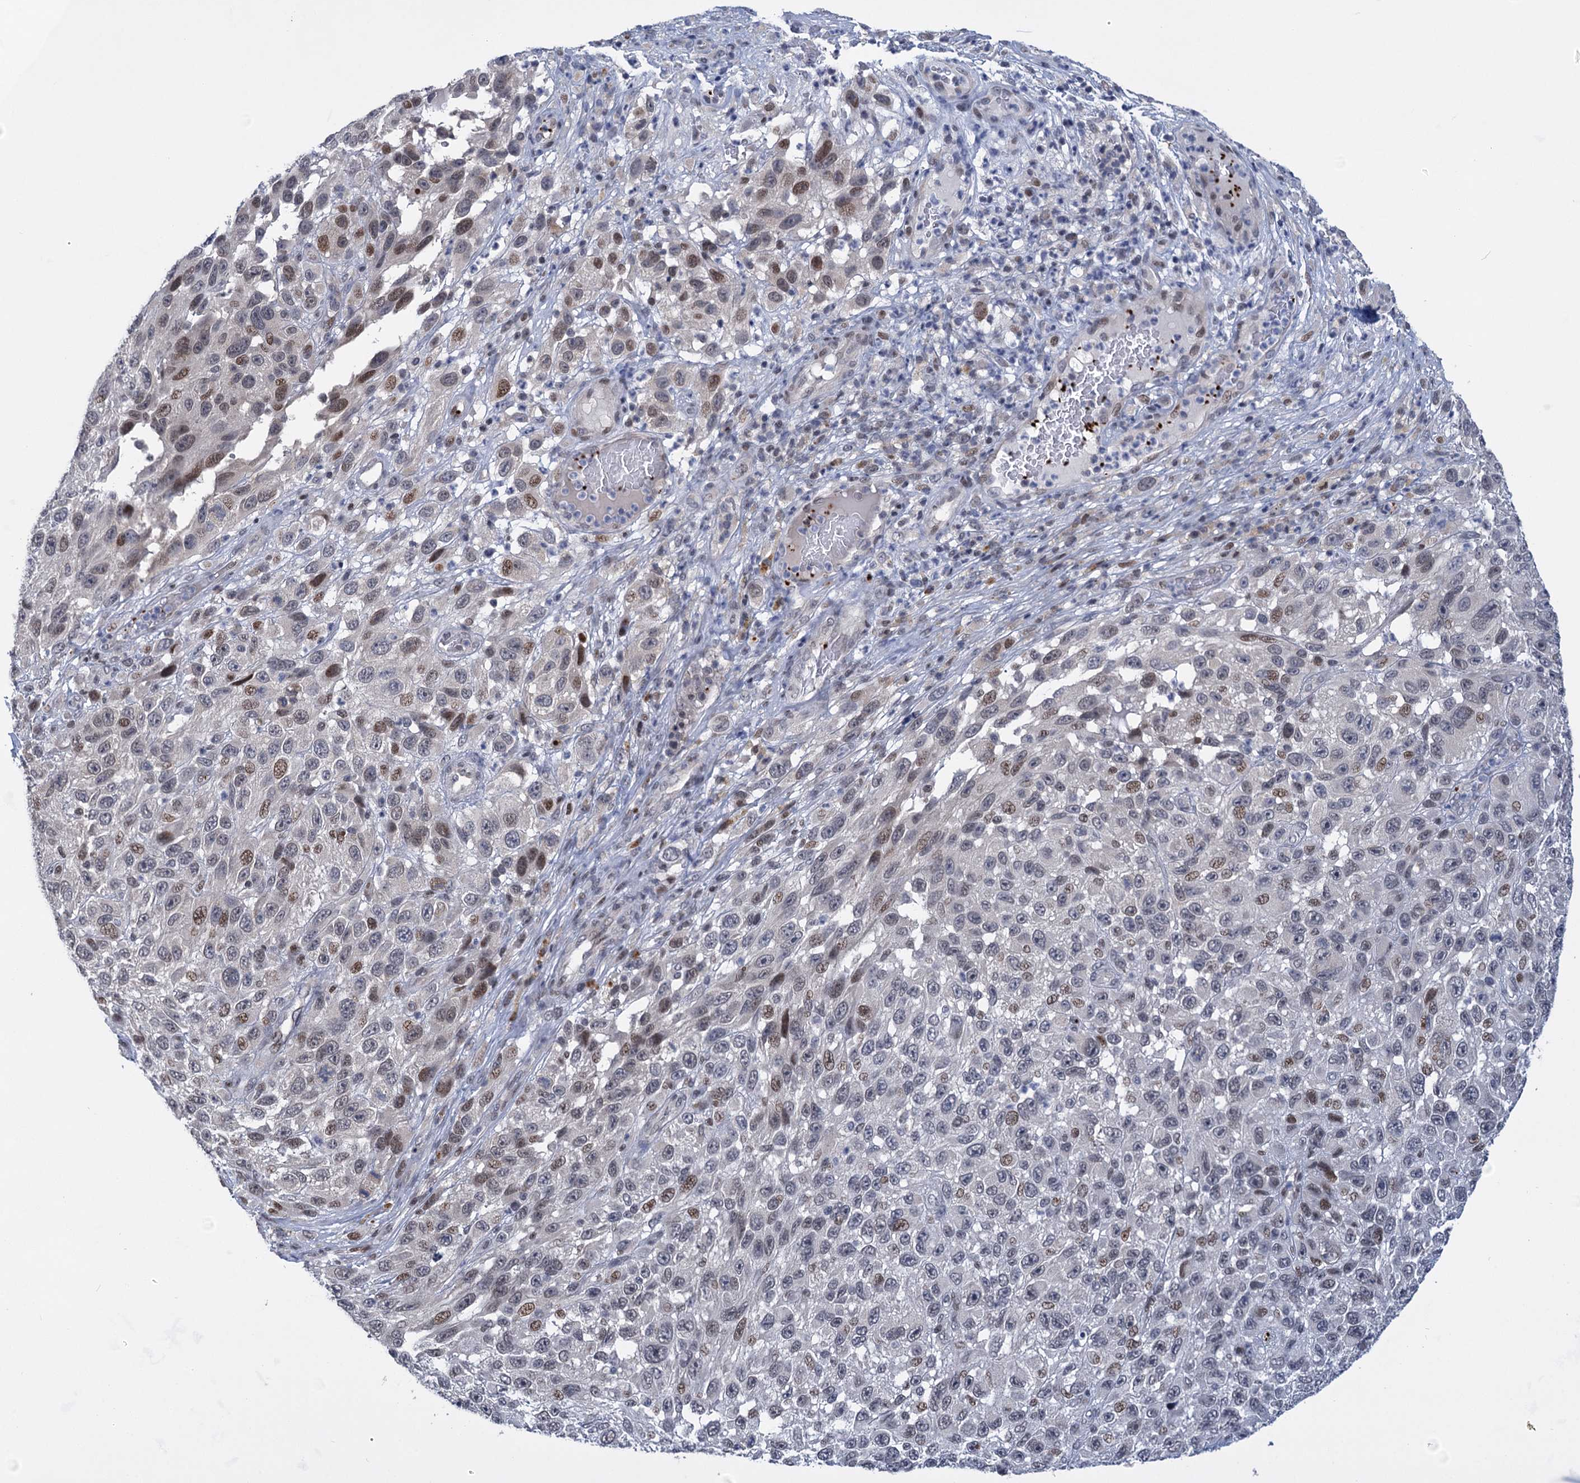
{"staining": {"intensity": "moderate", "quantity": "<25%", "location": "nuclear"}, "tissue": "melanoma", "cell_type": "Tumor cells", "image_type": "cancer", "snomed": [{"axis": "morphology", "description": "Malignant melanoma, NOS"}, {"axis": "topography", "description": "Skin"}], "caption": "High-power microscopy captured an immunohistochemistry micrograph of melanoma, revealing moderate nuclear expression in about <25% of tumor cells.", "gene": "MON2", "patient": {"sex": "female", "age": 96}}